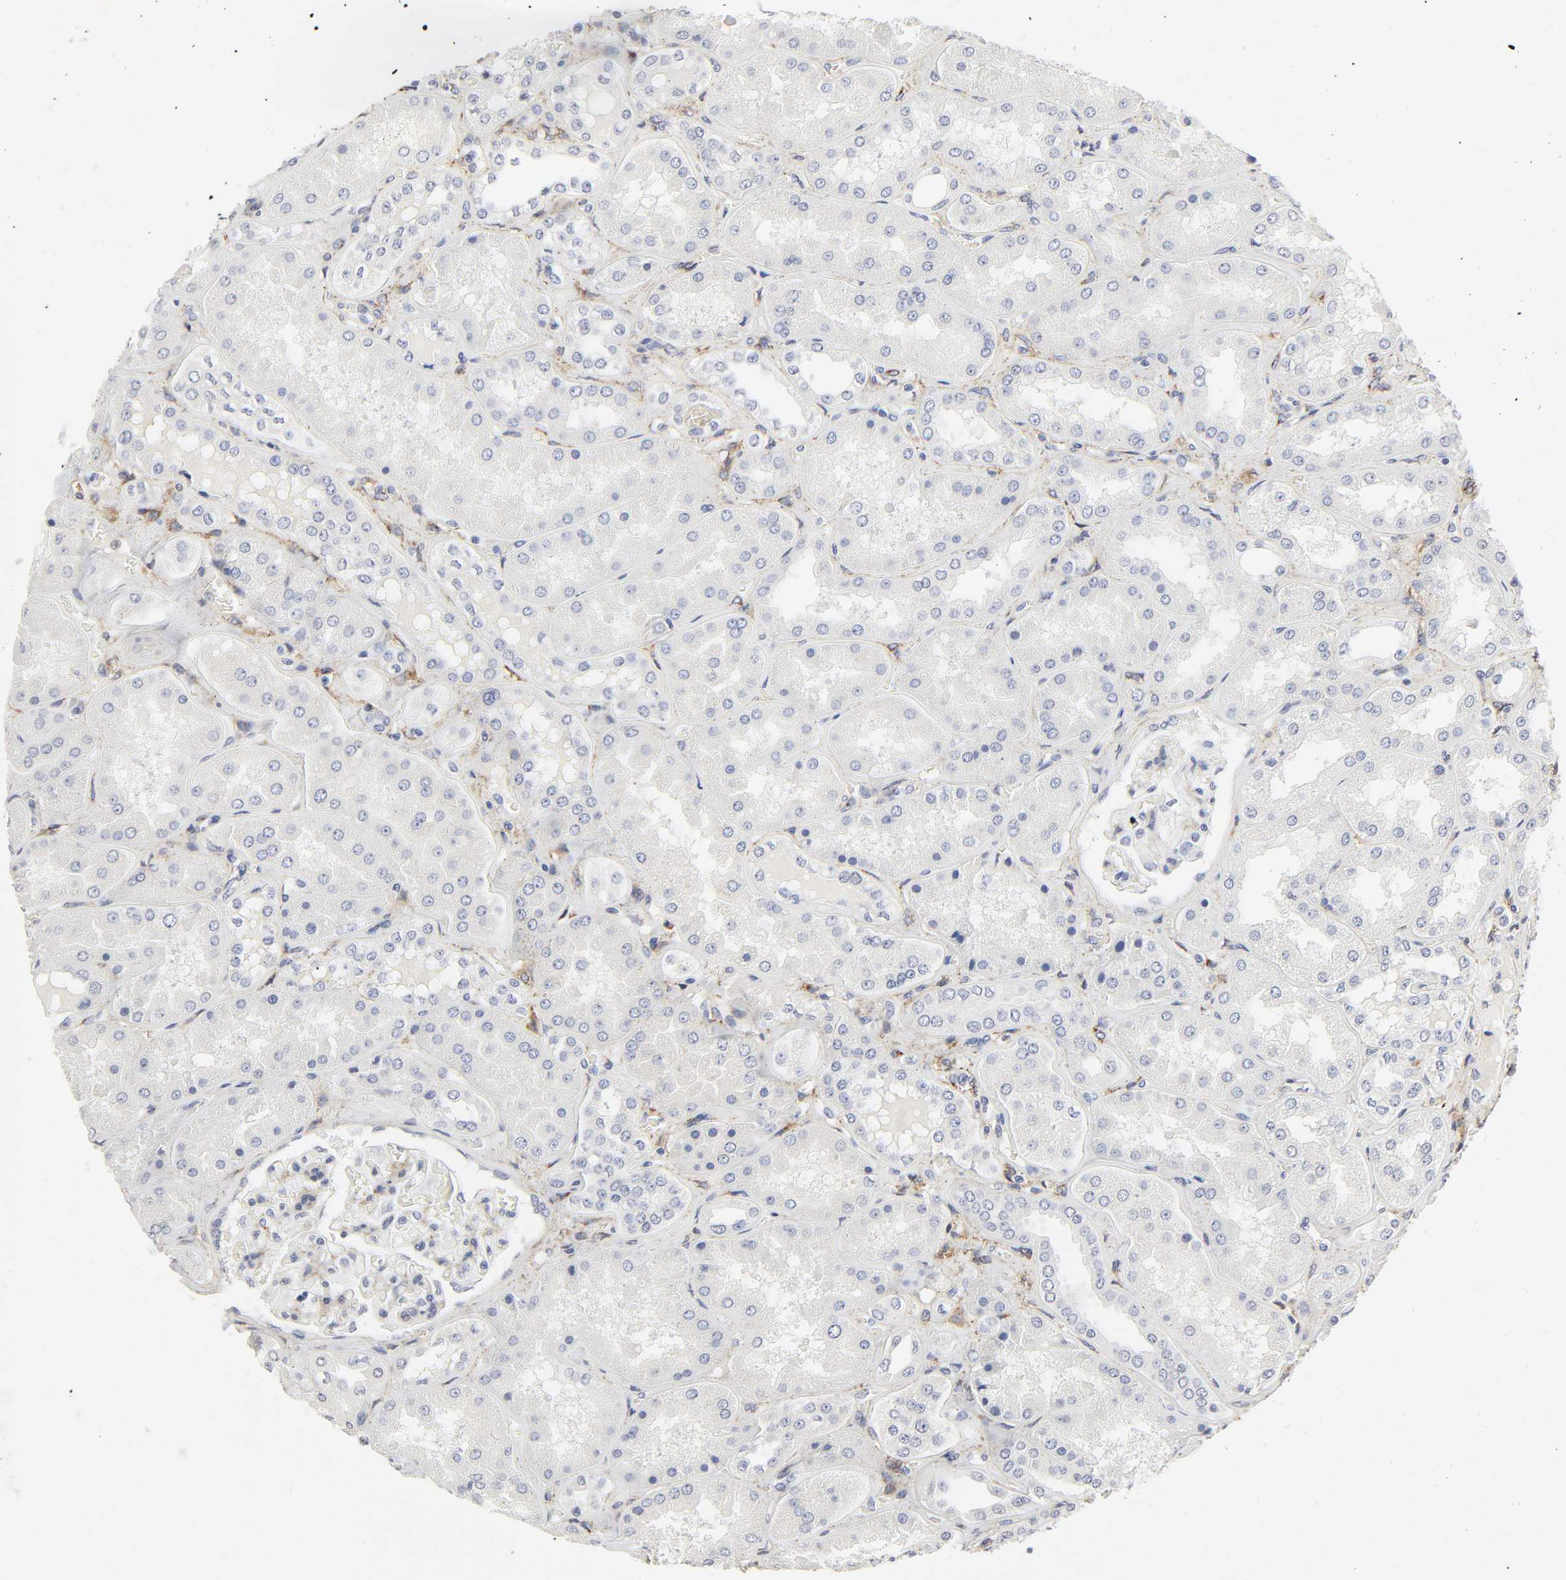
{"staining": {"intensity": "negative", "quantity": "none", "location": "none"}, "tissue": "kidney", "cell_type": "Cells in glomeruli", "image_type": "normal", "snomed": [{"axis": "morphology", "description": "Normal tissue, NOS"}, {"axis": "topography", "description": "Kidney"}], "caption": "Immunohistochemical staining of unremarkable human kidney exhibits no significant expression in cells in glomeruli. Brightfield microscopy of immunohistochemistry (IHC) stained with DAB (brown) and hematoxylin (blue), captured at high magnification.", "gene": "LRP1", "patient": {"sex": "female", "age": 56}}